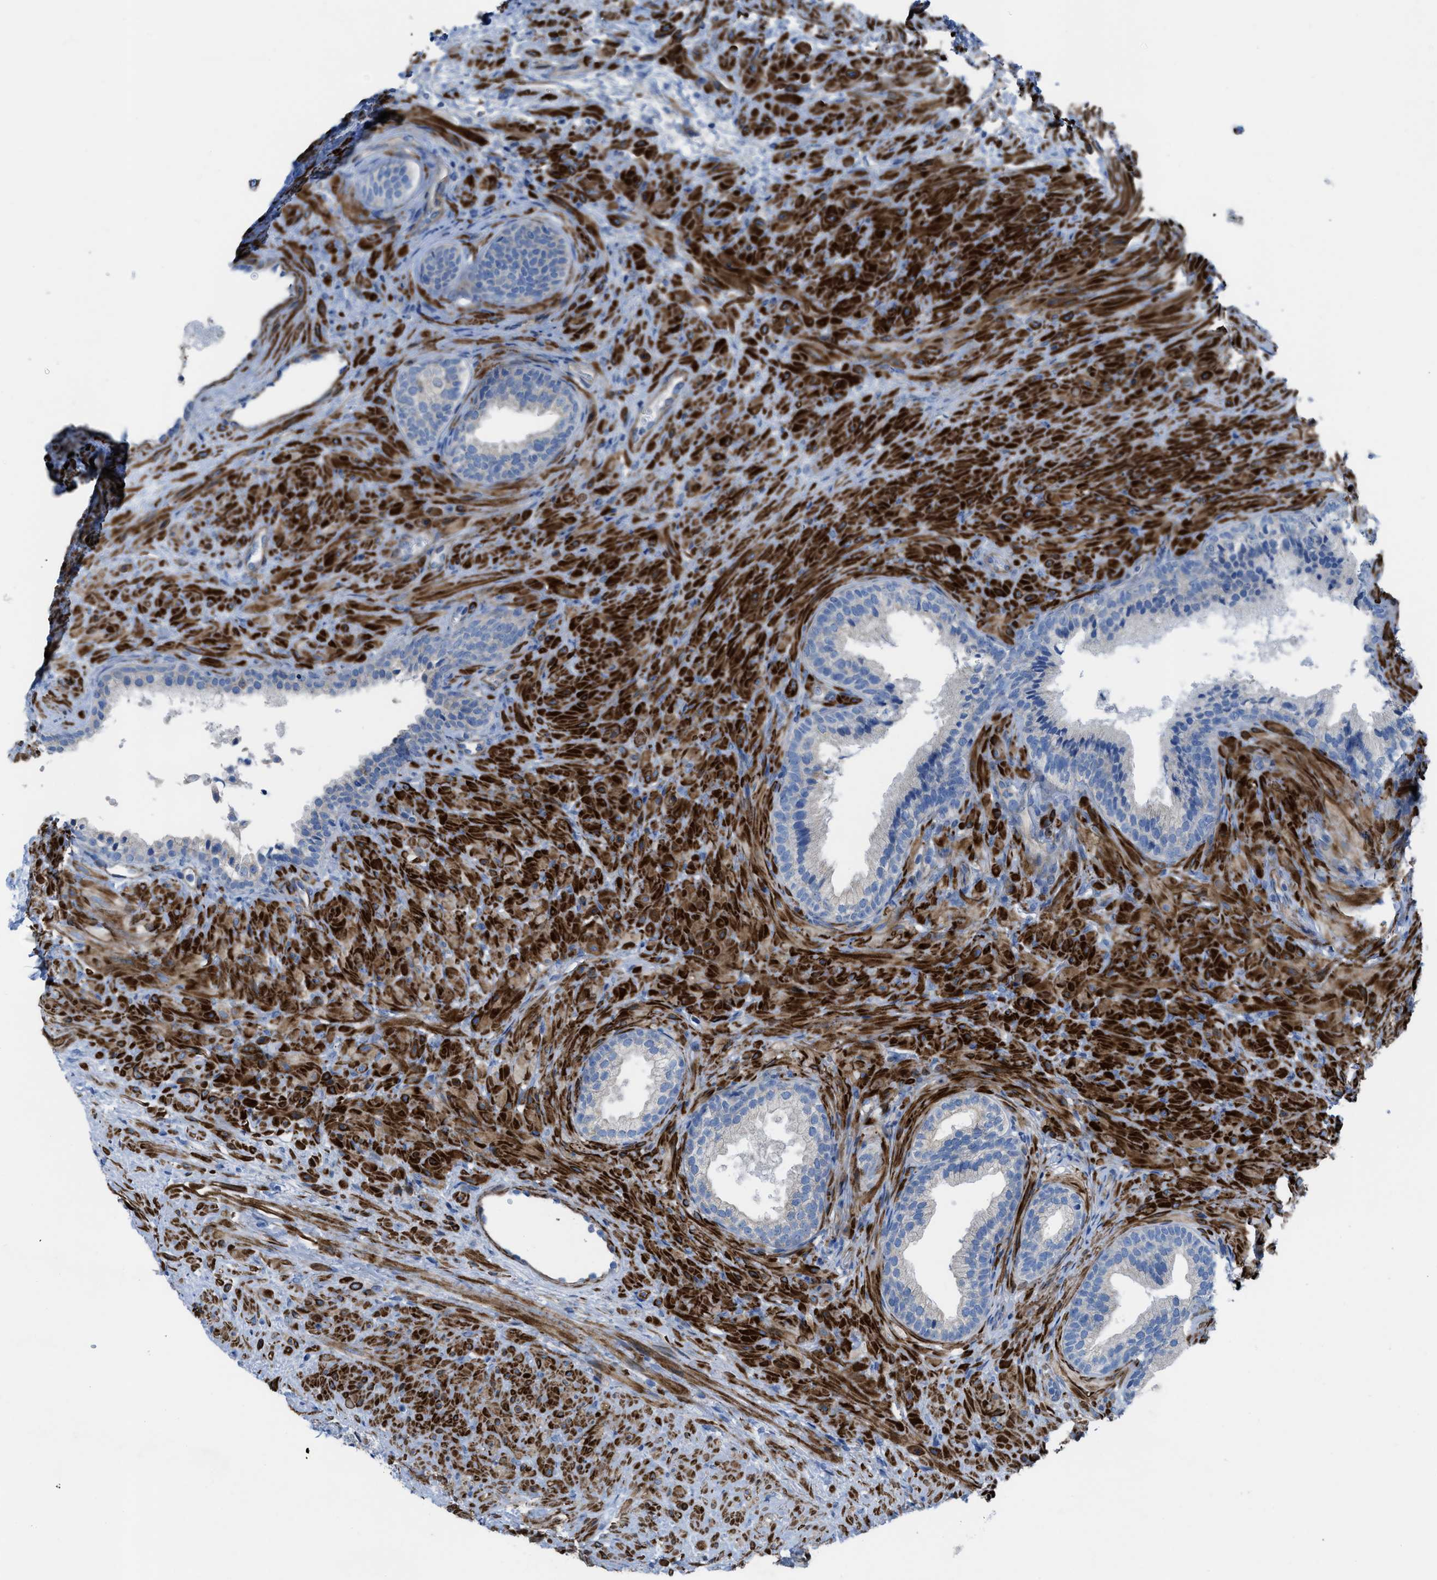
{"staining": {"intensity": "negative", "quantity": "none", "location": "none"}, "tissue": "prostate", "cell_type": "Glandular cells", "image_type": "normal", "snomed": [{"axis": "morphology", "description": "Normal tissue, NOS"}, {"axis": "topography", "description": "Prostate"}], "caption": "This is an IHC histopathology image of normal prostate. There is no positivity in glandular cells.", "gene": "KCNH7", "patient": {"sex": "male", "age": 76}}